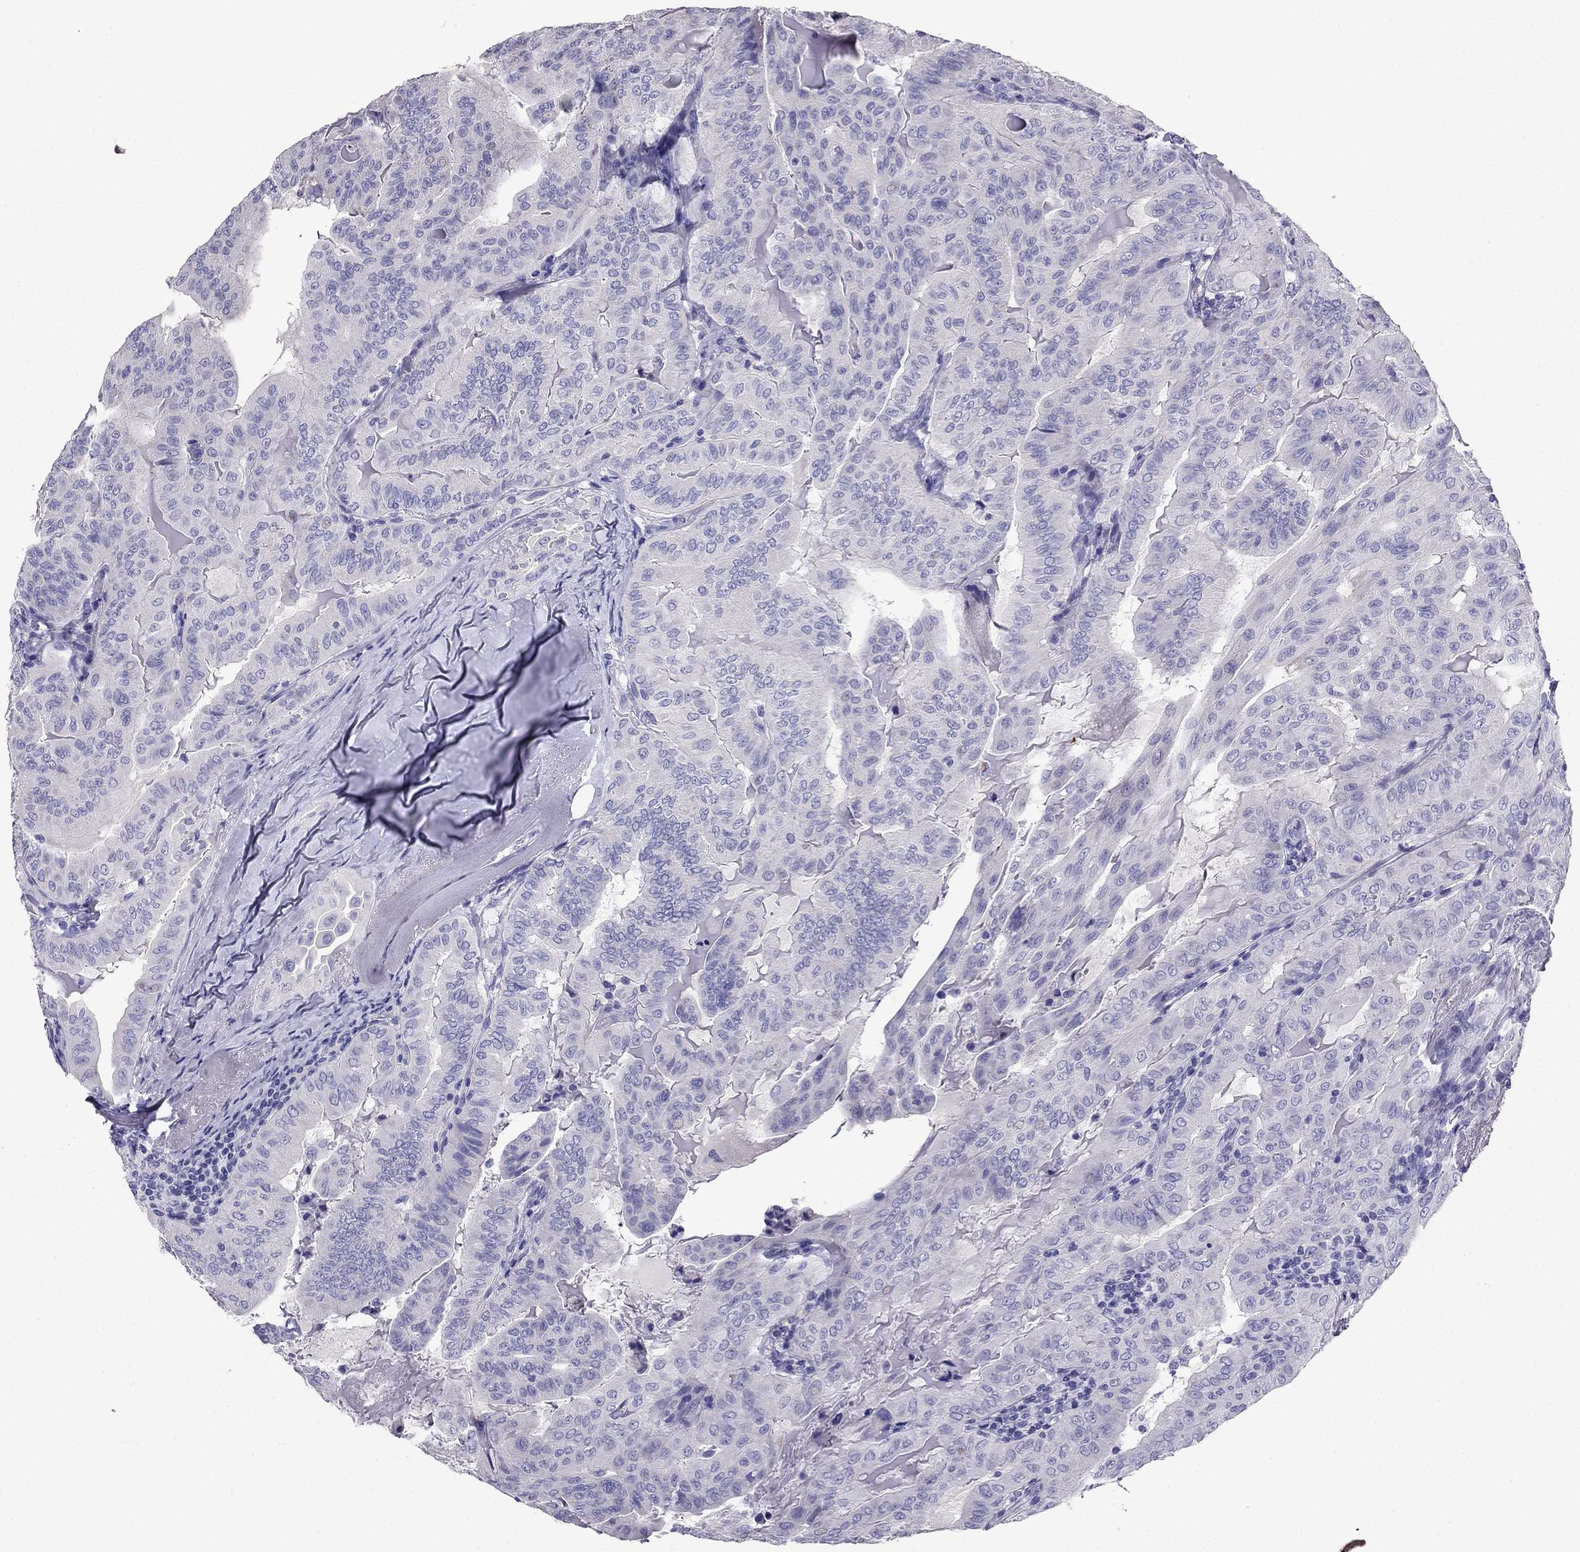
{"staining": {"intensity": "negative", "quantity": "none", "location": "none"}, "tissue": "thyroid cancer", "cell_type": "Tumor cells", "image_type": "cancer", "snomed": [{"axis": "morphology", "description": "Papillary adenocarcinoma, NOS"}, {"axis": "topography", "description": "Thyroid gland"}], "caption": "The histopathology image demonstrates no staining of tumor cells in thyroid papillary adenocarcinoma. (DAB (3,3'-diaminobenzidine) immunohistochemistry (IHC), high magnification).", "gene": "PTH", "patient": {"sex": "female", "age": 68}}